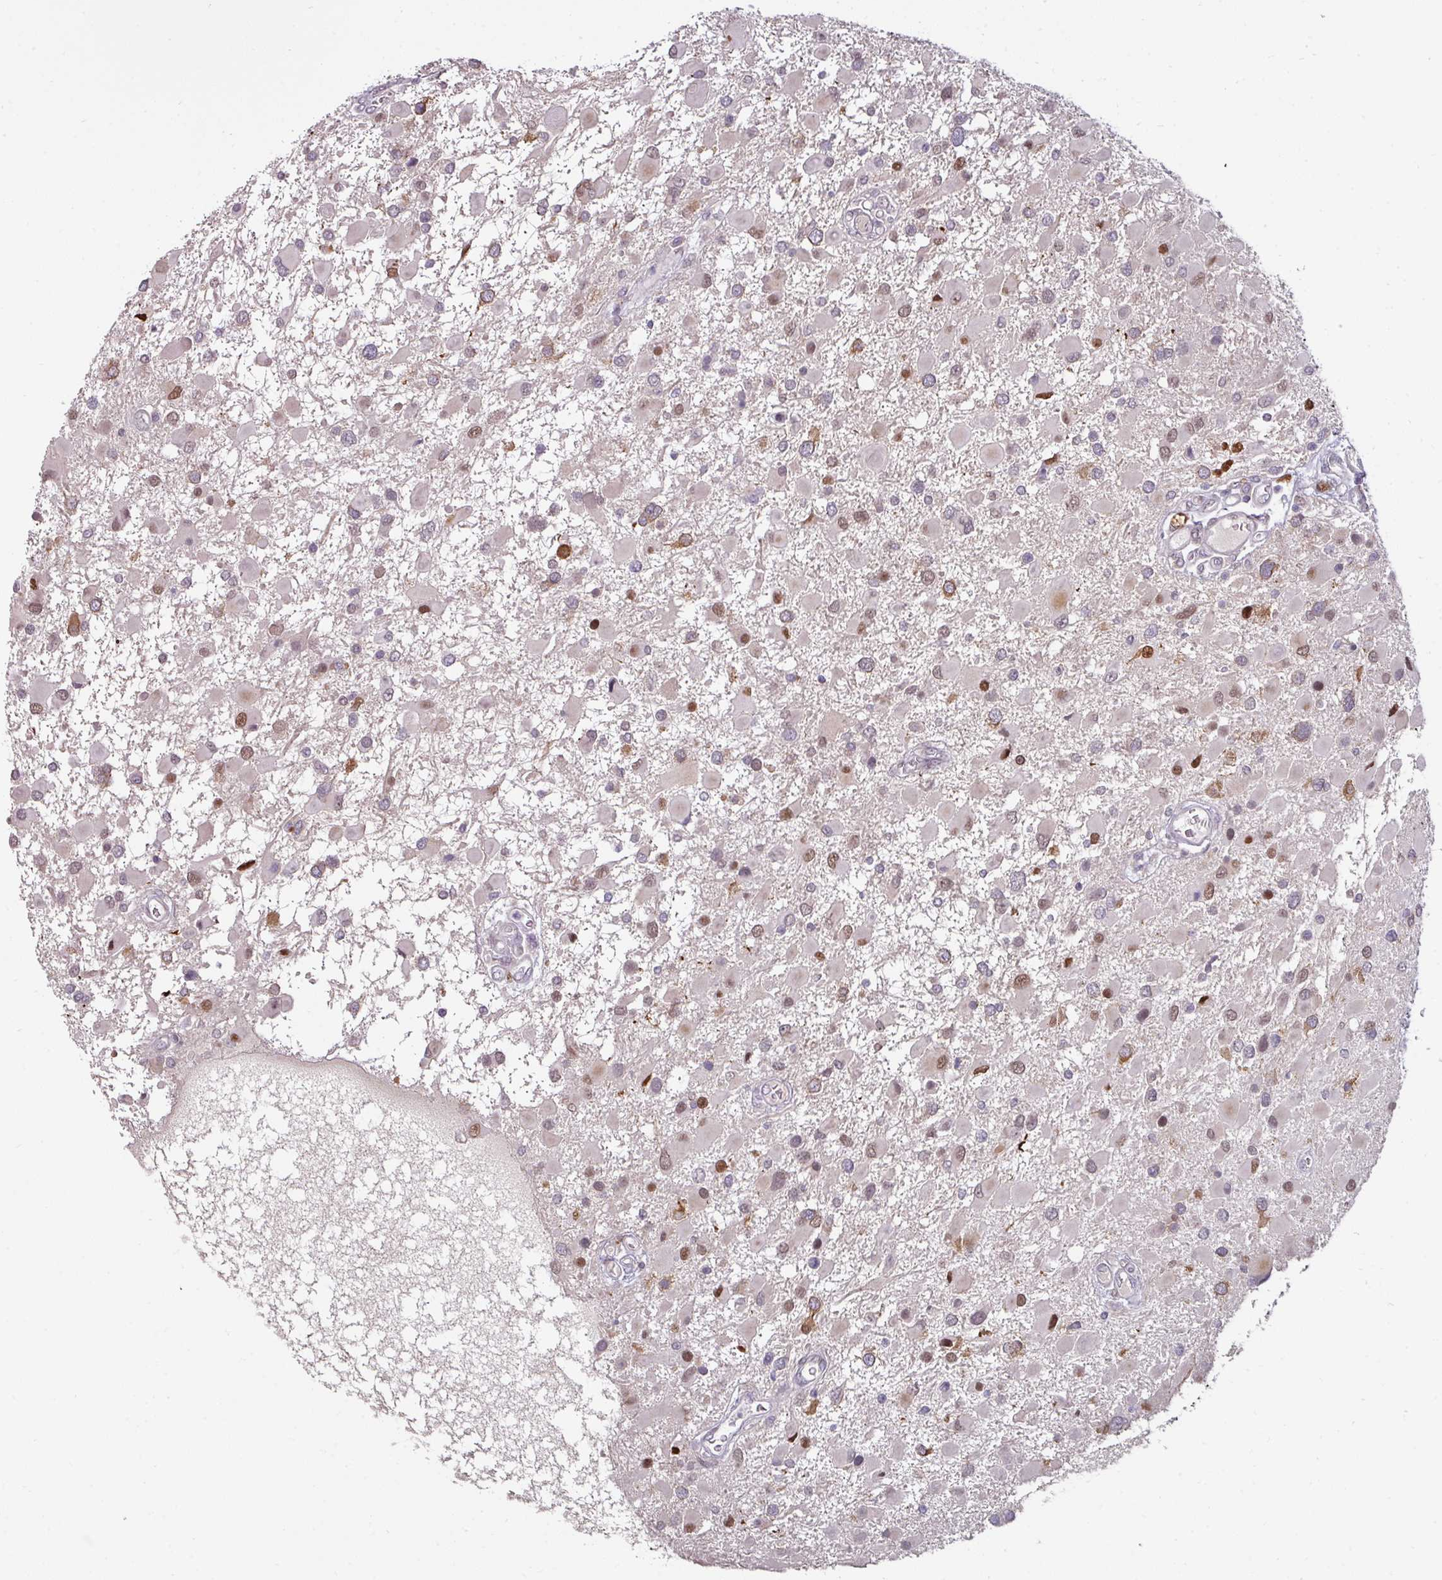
{"staining": {"intensity": "moderate", "quantity": "25%-75%", "location": "nuclear"}, "tissue": "glioma", "cell_type": "Tumor cells", "image_type": "cancer", "snomed": [{"axis": "morphology", "description": "Glioma, malignant, High grade"}, {"axis": "topography", "description": "Brain"}], "caption": "High-power microscopy captured an IHC micrograph of glioma, revealing moderate nuclear staining in approximately 25%-75% of tumor cells.", "gene": "SWSAP1", "patient": {"sex": "male", "age": 53}}